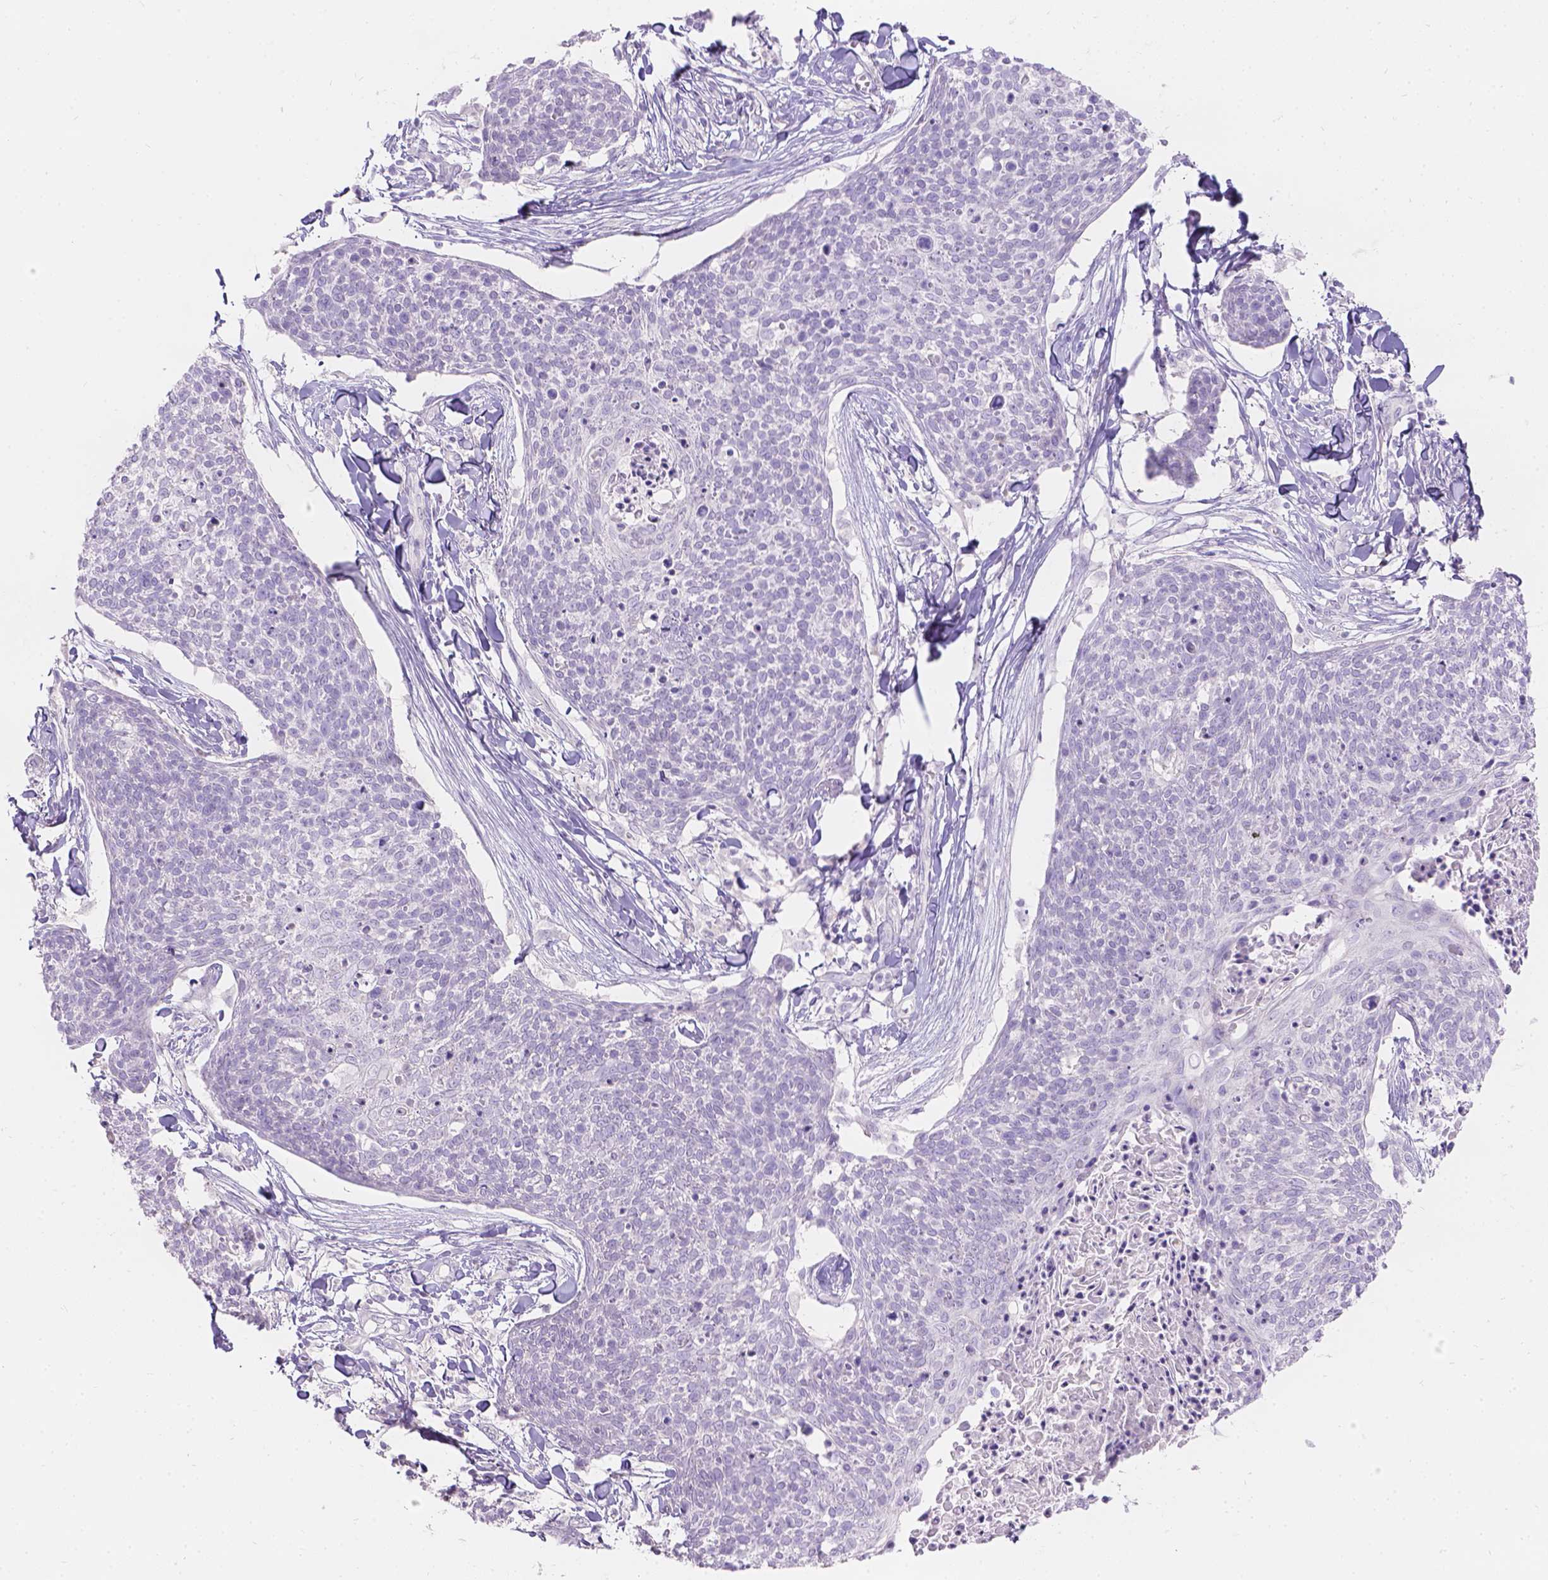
{"staining": {"intensity": "negative", "quantity": "none", "location": "none"}, "tissue": "skin cancer", "cell_type": "Tumor cells", "image_type": "cancer", "snomed": [{"axis": "morphology", "description": "Squamous cell carcinoma, NOS"}, {"axis": "topography", "description": "Skin"}, {"axis": "topography", "description": "Vulva"}], "caption": "IHC micrograph of skin cancer (squamous cell carcinoma) stained for a protein (brown), which demonstrates no positivity in tumor cells. (Immunohistochemistry, brightfield microscopy, high magnification).", "gene": "HTN3", "patient": {"sex": "female", "age": 75}}